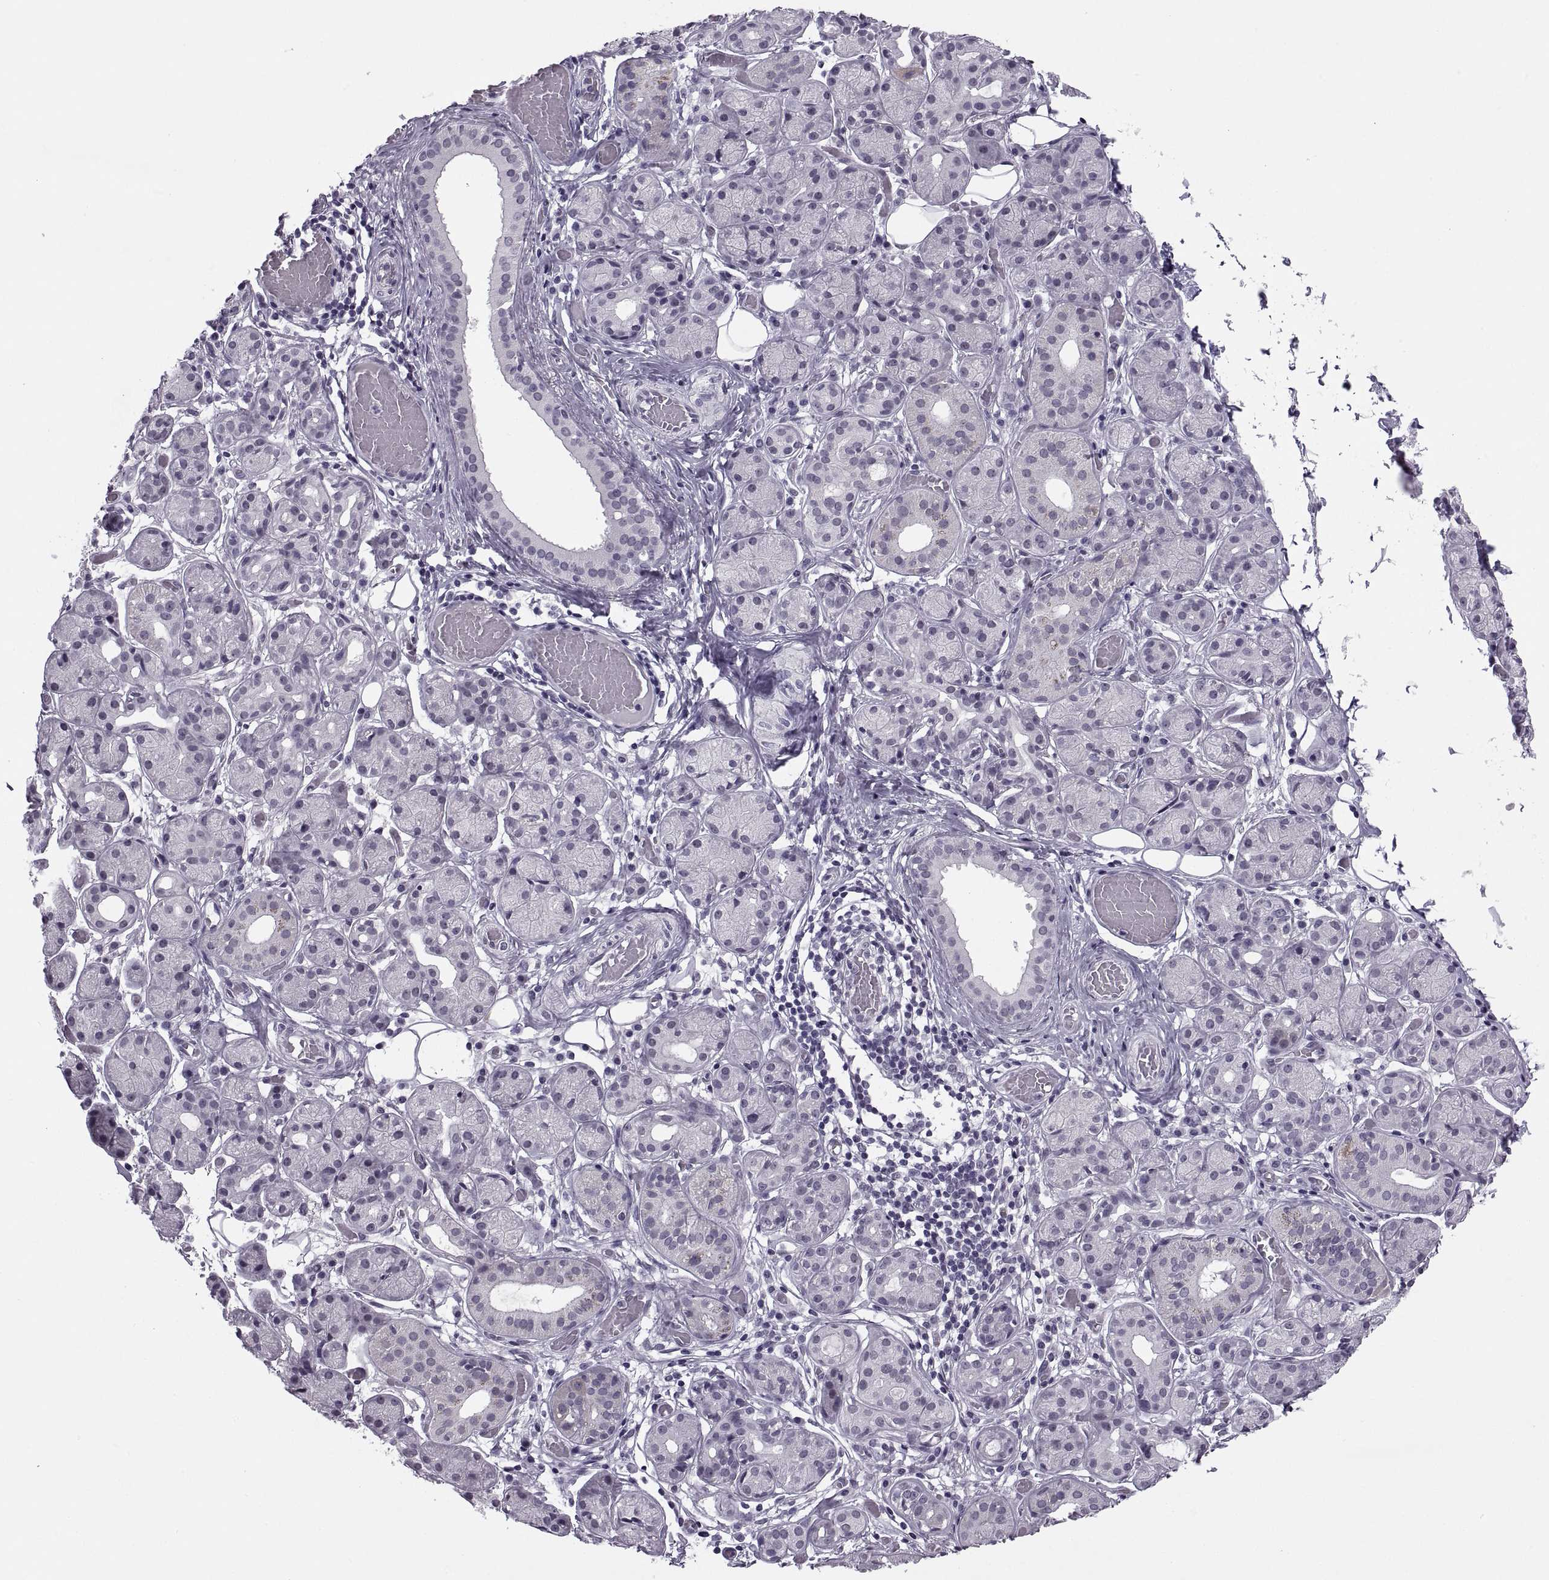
{"staining": {"intensity": "negative", "quantity": "none", "location": "none"}, "tissue": "salivary gland", "cell_type": "Glandular cells", "image_type": "normal", "snomed": [{"axis": "morphology", "description": "Normal tissue, NOS"}, {"axis": "topography", "description": "Salivary gland"}, {"axis": "topography", "description": "Peripheral nerve tissue"}], "caption": "A high-resolution micrograph shows IHC staining of benign salivary gland, which shows no significant staining in glandular cells.", "gene": "TBC1D3B", "patient": {"sex": "male", "age": 71}}